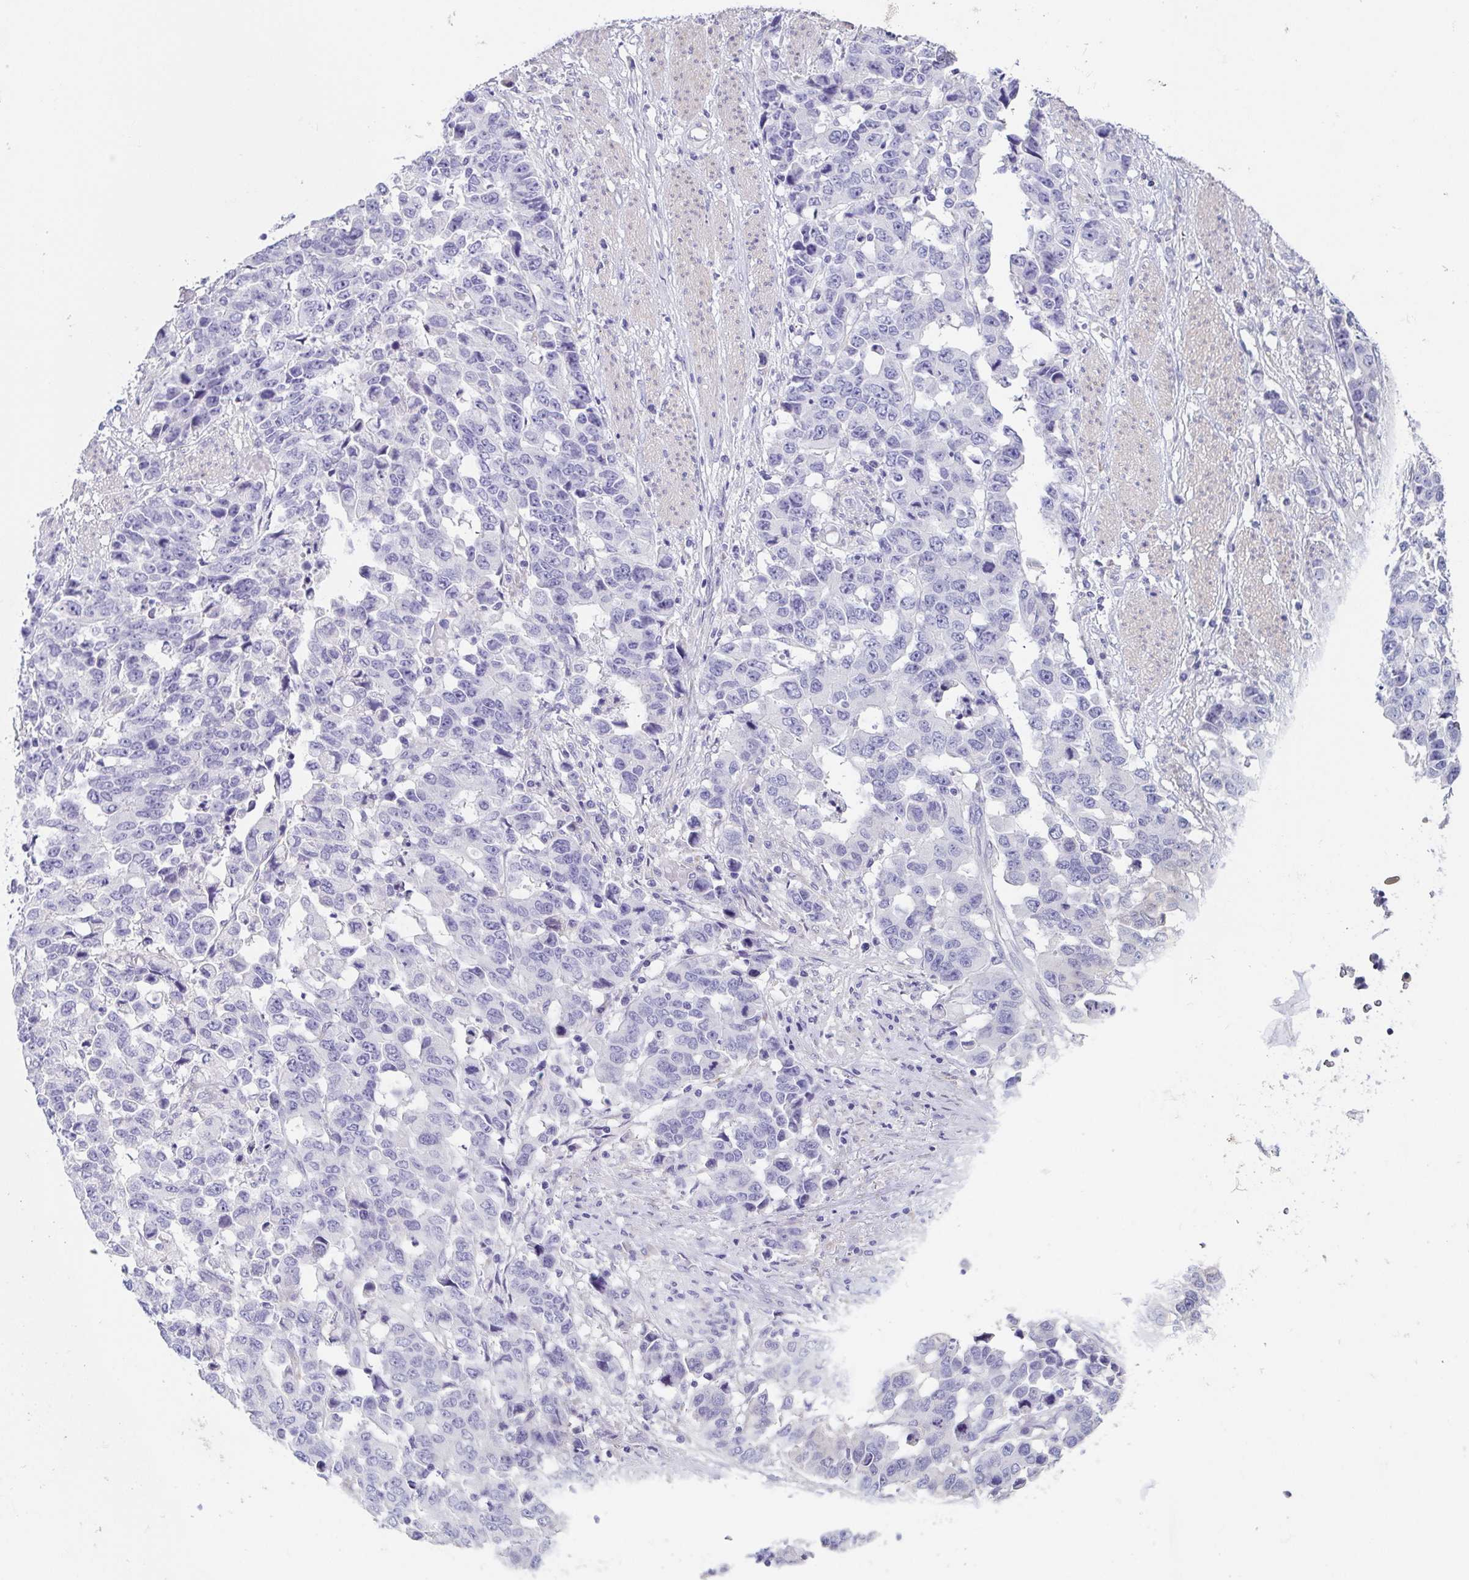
{"staining": {"intensity": "negative", "quantity": "none", "location": "none"}, "tissue": "stomach cancer", "cell_type": "Tumor cells", "image_type": "cancer", "snomed": [{"axis": "morphology", "description": "Adenocarcinoma, NOS"}, {"axis": "topography", "description": "Stomach, upper"}], "caption": "Human adenocarcinoma (stomach) stained for a protein using immunohistochemistry shows no positivity in tumor cells.", "gene": "HDGFL1", "patient": {"sex": "male", "age": 69}}